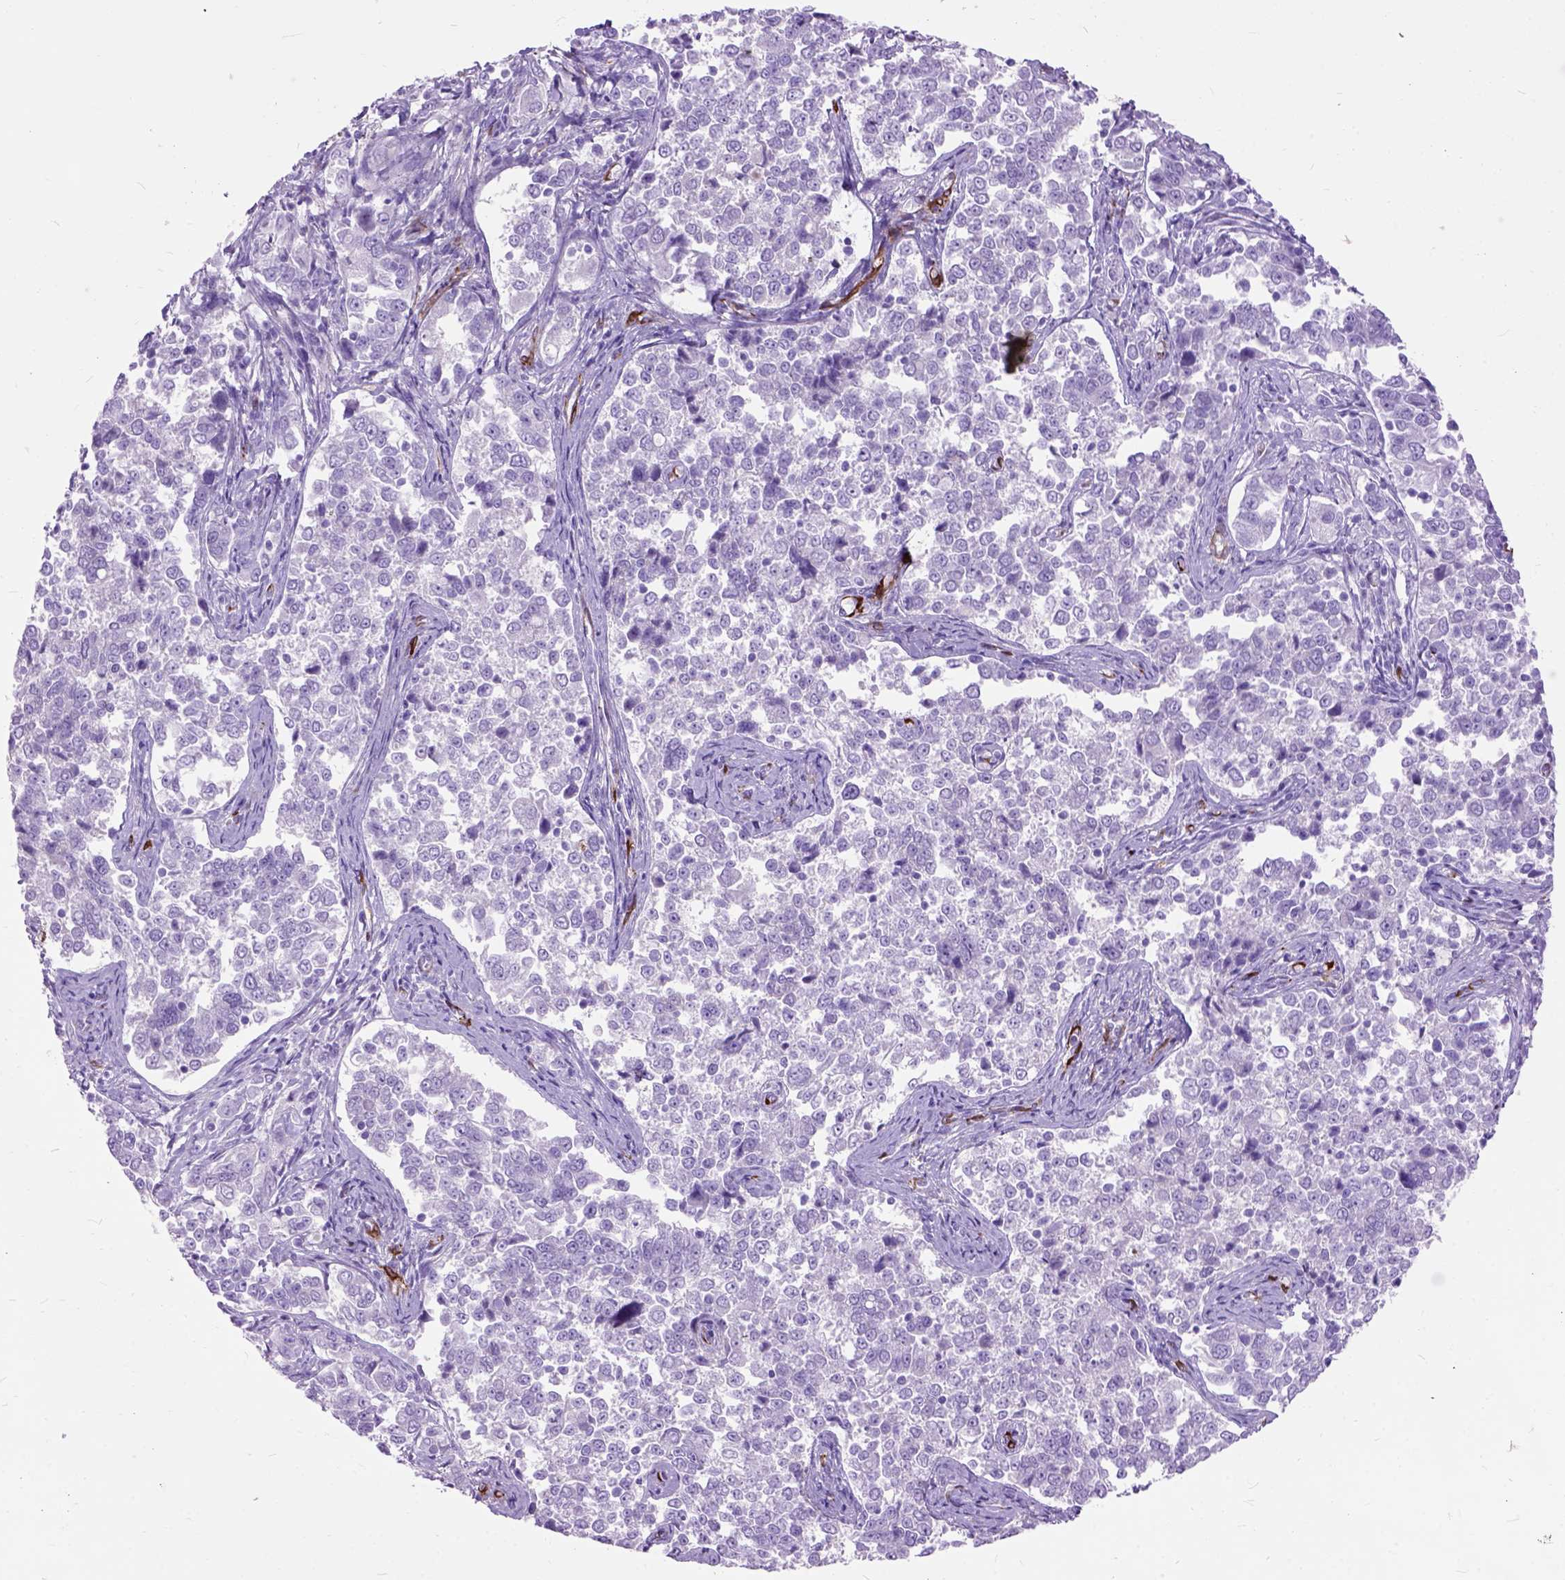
{"staining": {"intensity": "negative", "quantity": "none", "location": "none"}, "tissue": "endometrial cancer", "cell_type": "Tumor cells", "image_type": "cancer", "snomed": [{"axis": "morphology", "description": "Adenocarcinoma, NOS"}, {"axis": "topography", "description": "Endometrium"}], "caption": "Tumor cells are negative for brown protein staining in endometrial adenocarcinoma. Nuclei are stained in blue.", "gene": "MAPT", "patient": {"sex": "female", "age": 43}}